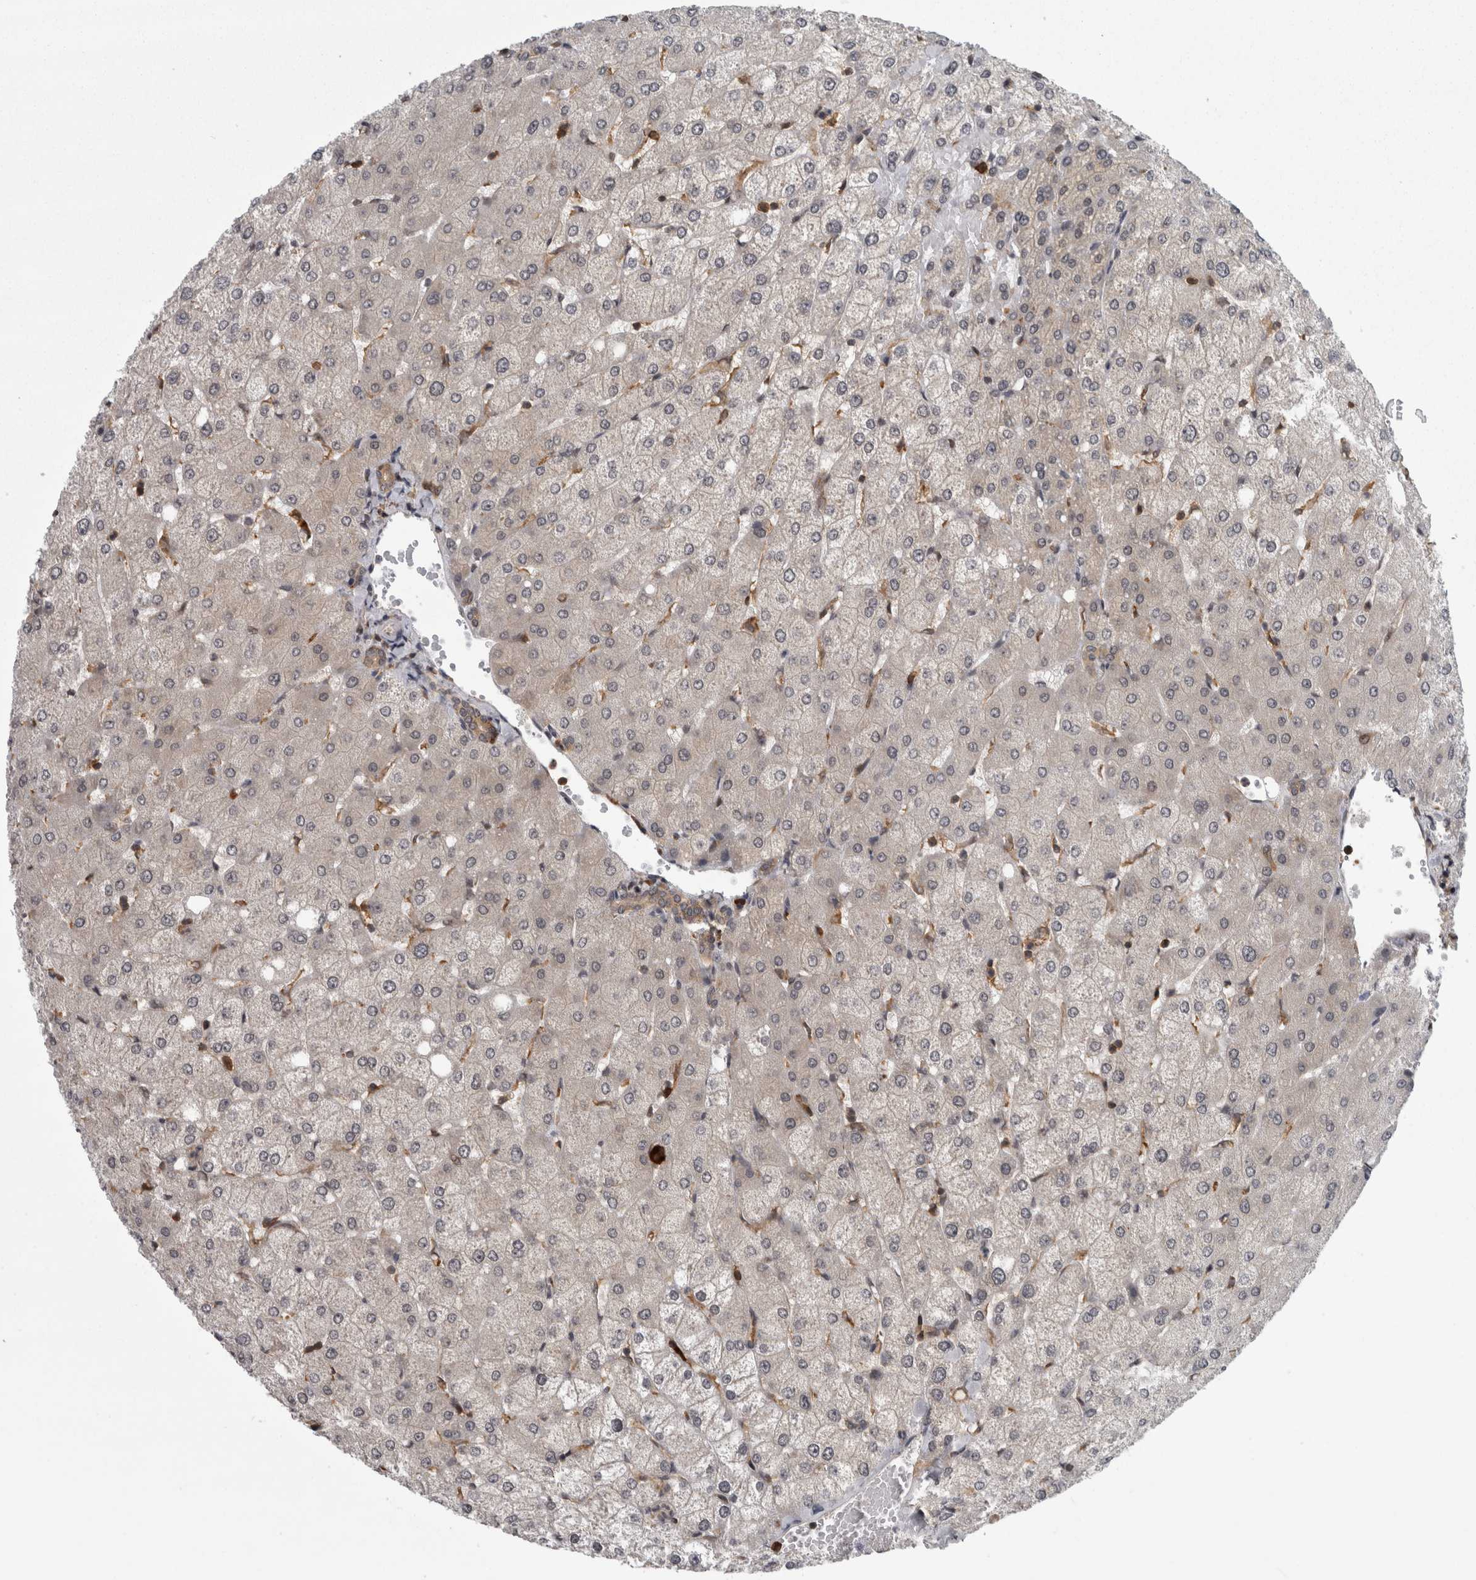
{"staining": {"intensity": "moderate", "quantity": ">75%", "location": "cytoplasmic/membranous"}, "tissue": "liver", "cell_type": "Cholangiocytes", "image_type": "normal", "snomed": [{"axis": "morphology", "description": "Normal tissue, NOS"}, {"axis": "topography", "description": "Liver"}], "caption": "Immunohistochemistry (IHC) of normal liver demonstrates medium levels of moderate cytoplasmic/membranous expression in approximately >75% of cholangiocytes. (DAB IHC with brightfield microscopy, high magnification).", "gene": "CACYBP", "patient": {"sex": "female", "age": 54}}